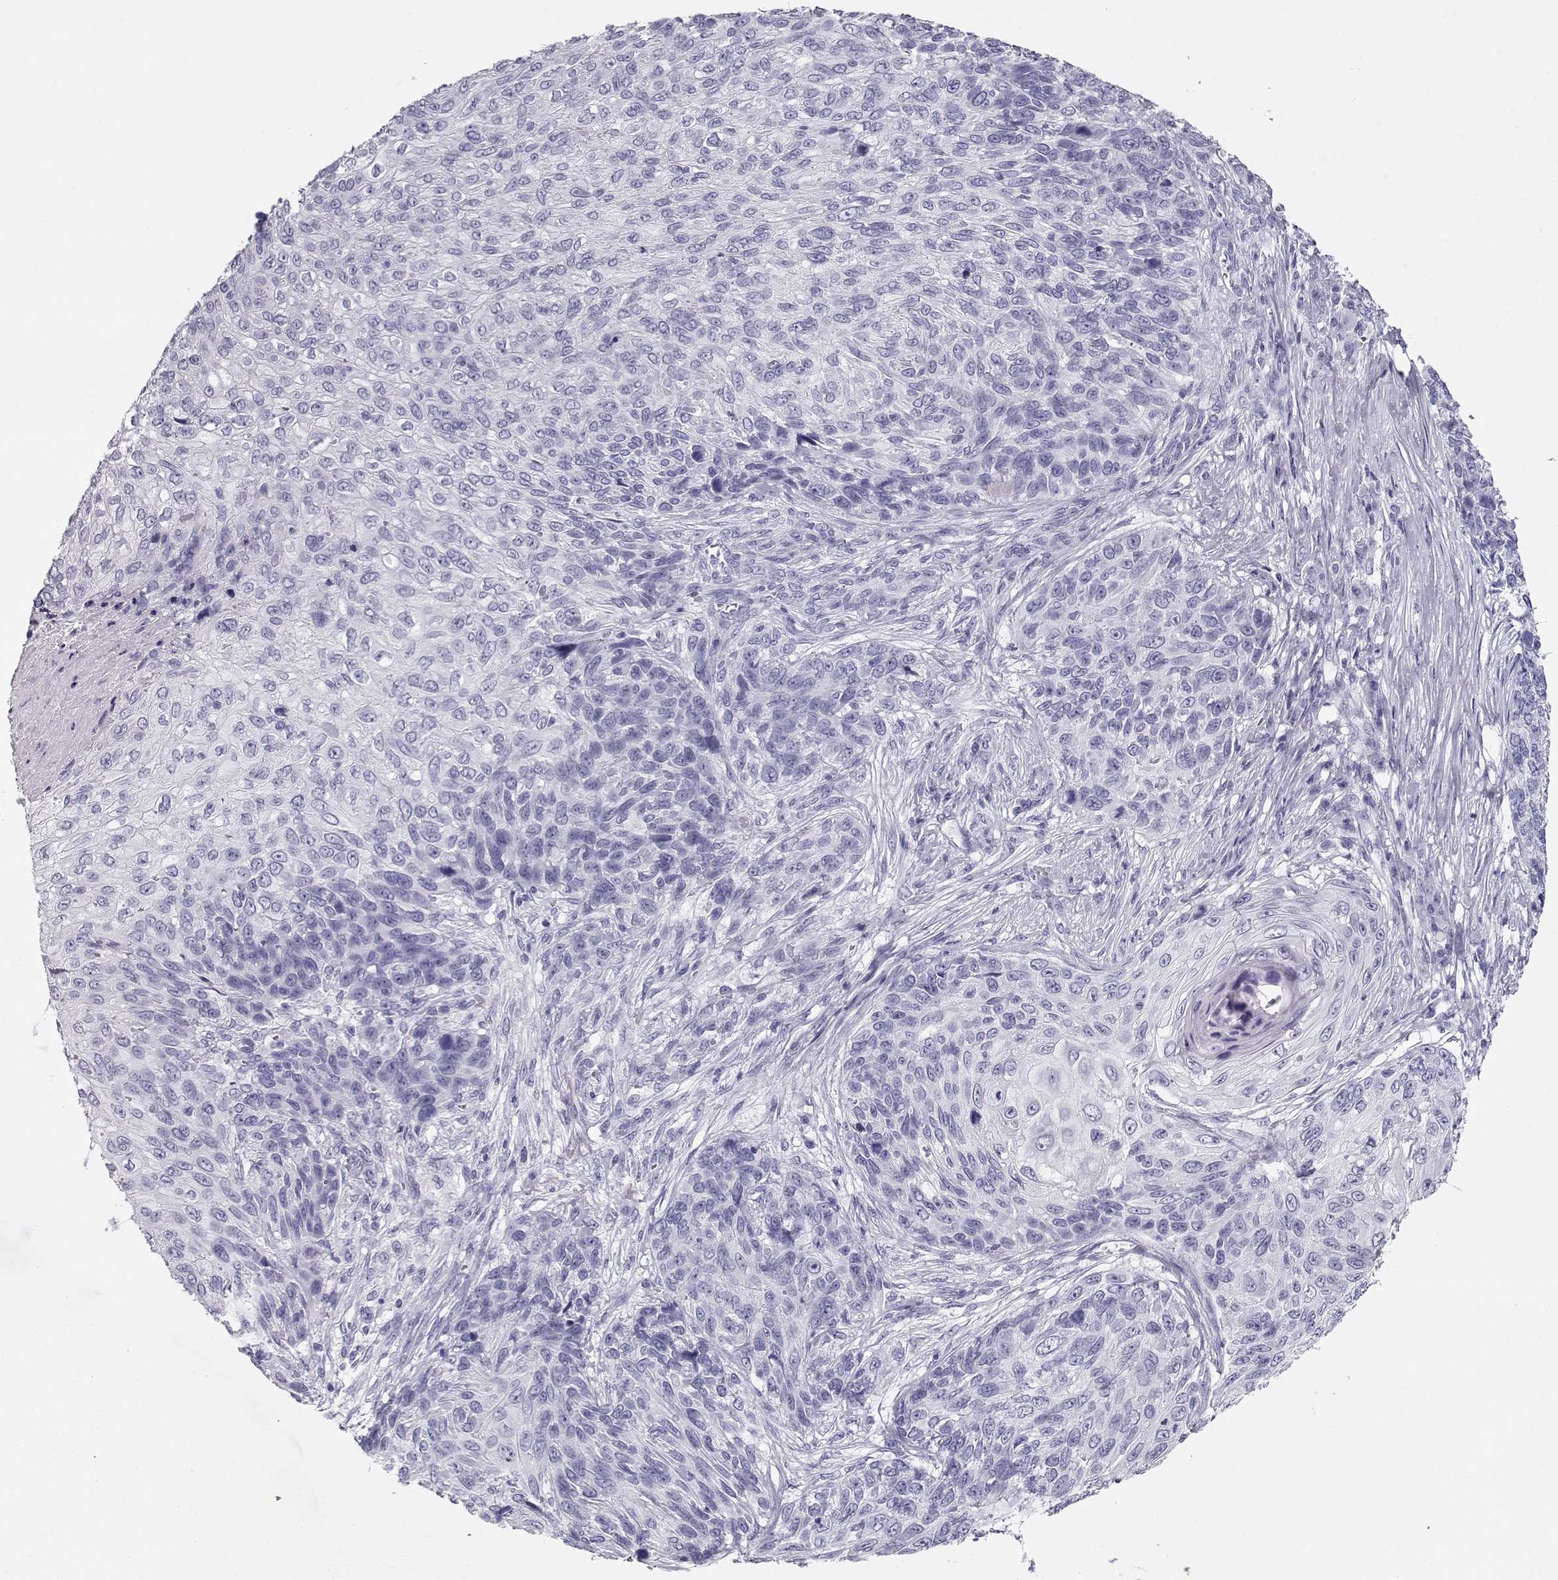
{"staining": {"intensity": "negative", "quantity": "none", "location": "none"}, "tissue": "skin cancer", "cell_type": "Tumor cells", "image_type": "cancer", "snomed": [{"axis": "morphology", "description": "Squamous cell carcinoma, NOS"}, {"axis": "topography", "description": "Skin"}], "caption": "An image of skin cancer (squamous cell carcinoma) stained for a protein displays no brown staining in tumor cells.", "gene": "MAGEC1", "patient": {"sex": "male", "age": 92}}